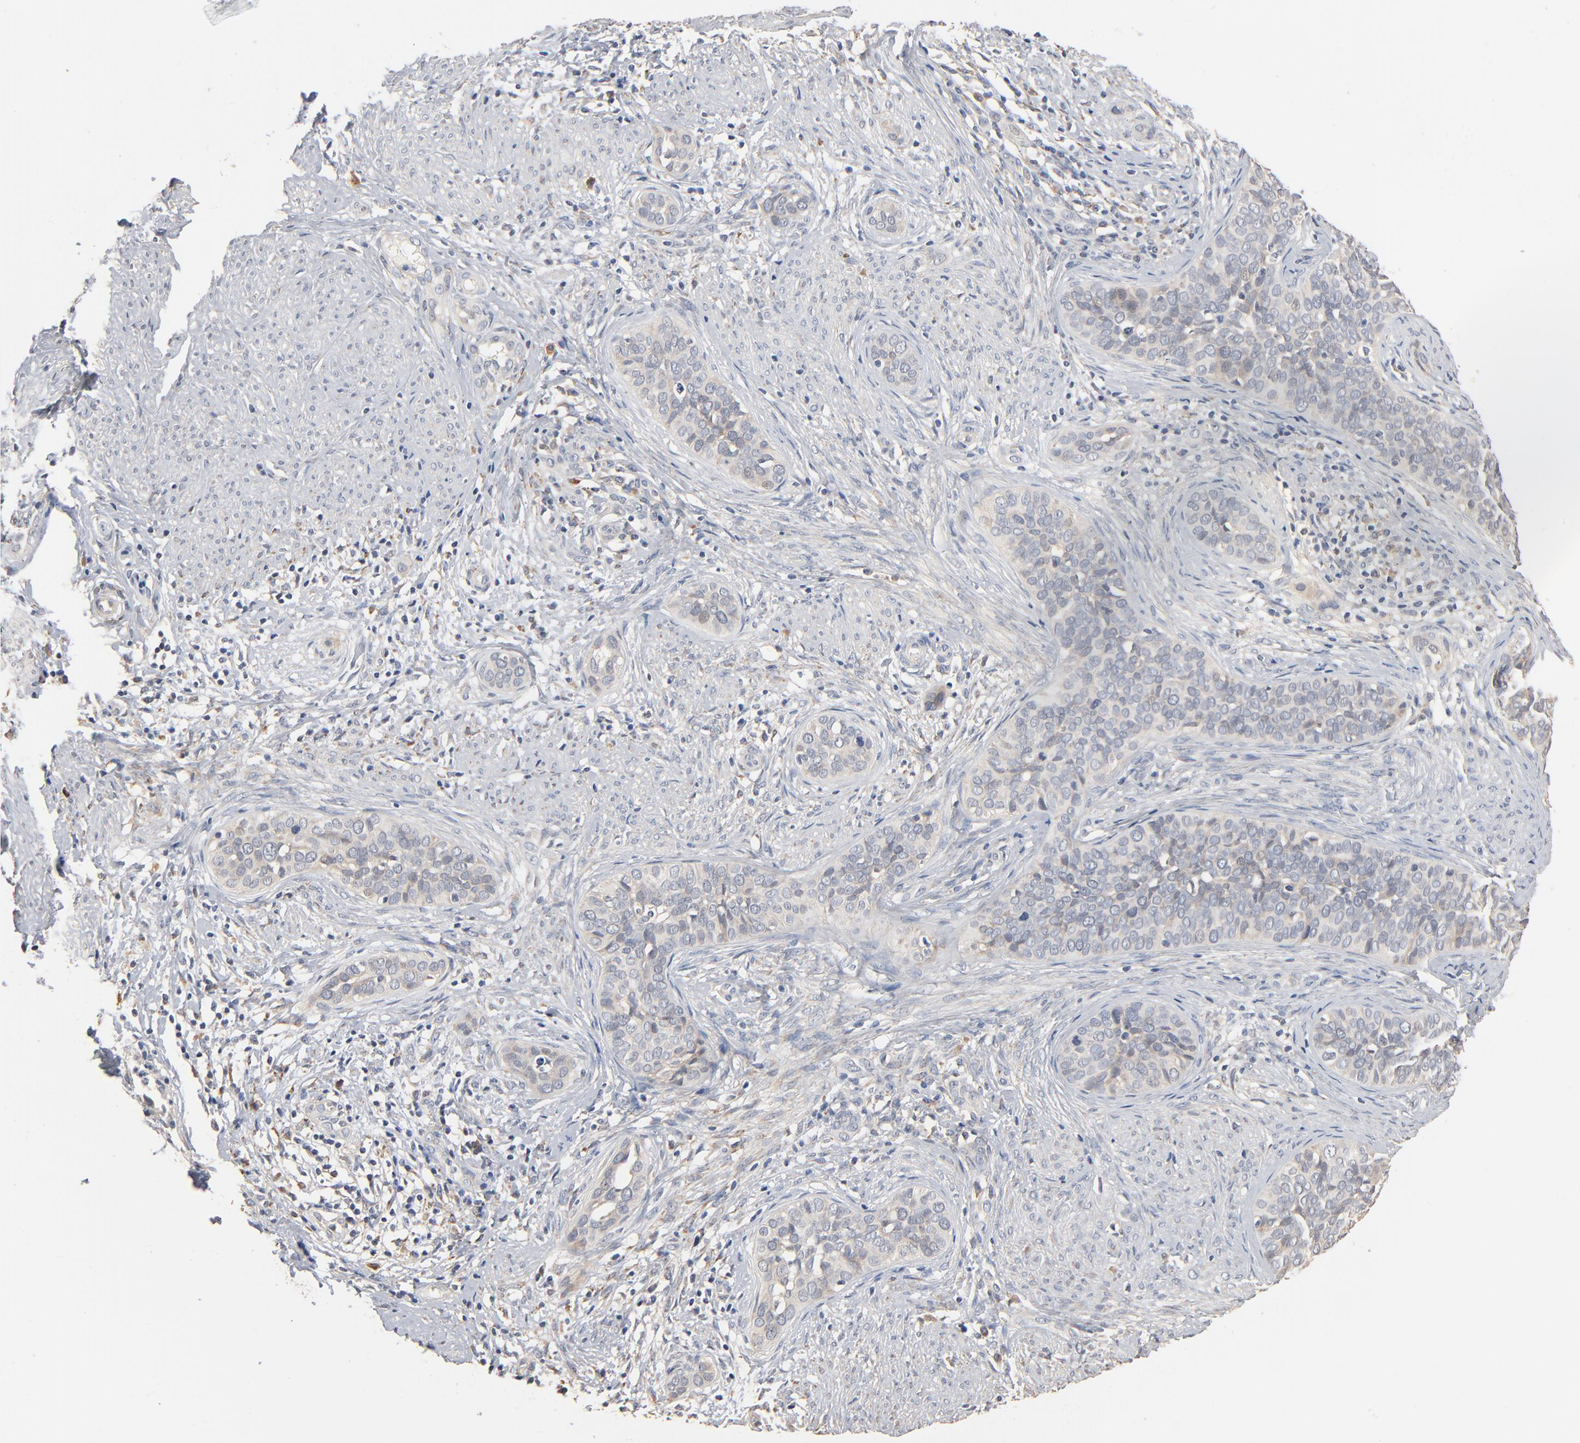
{"staining": {"intensity": "negative", "quantity": "none", "location": "none"}, "tissue": "cervical cancer", "cell_type": "Tumor cells", "image_type": "cancer", "snomed": [{"axis": "morphology", "description": "Squamous cell carcinoma, NOS"}, {"axis": "topography", "description": "Cervix"}], "caption": "This photomicrograph is of cervical squamous cell carcinoma stained with IHC to label a protein in brown with the nuclei are counter-stained blue. There is no positivity in tumor cells.", "gene": "ZDHHC8", "patient": {"sex": "female", "age": 31}}